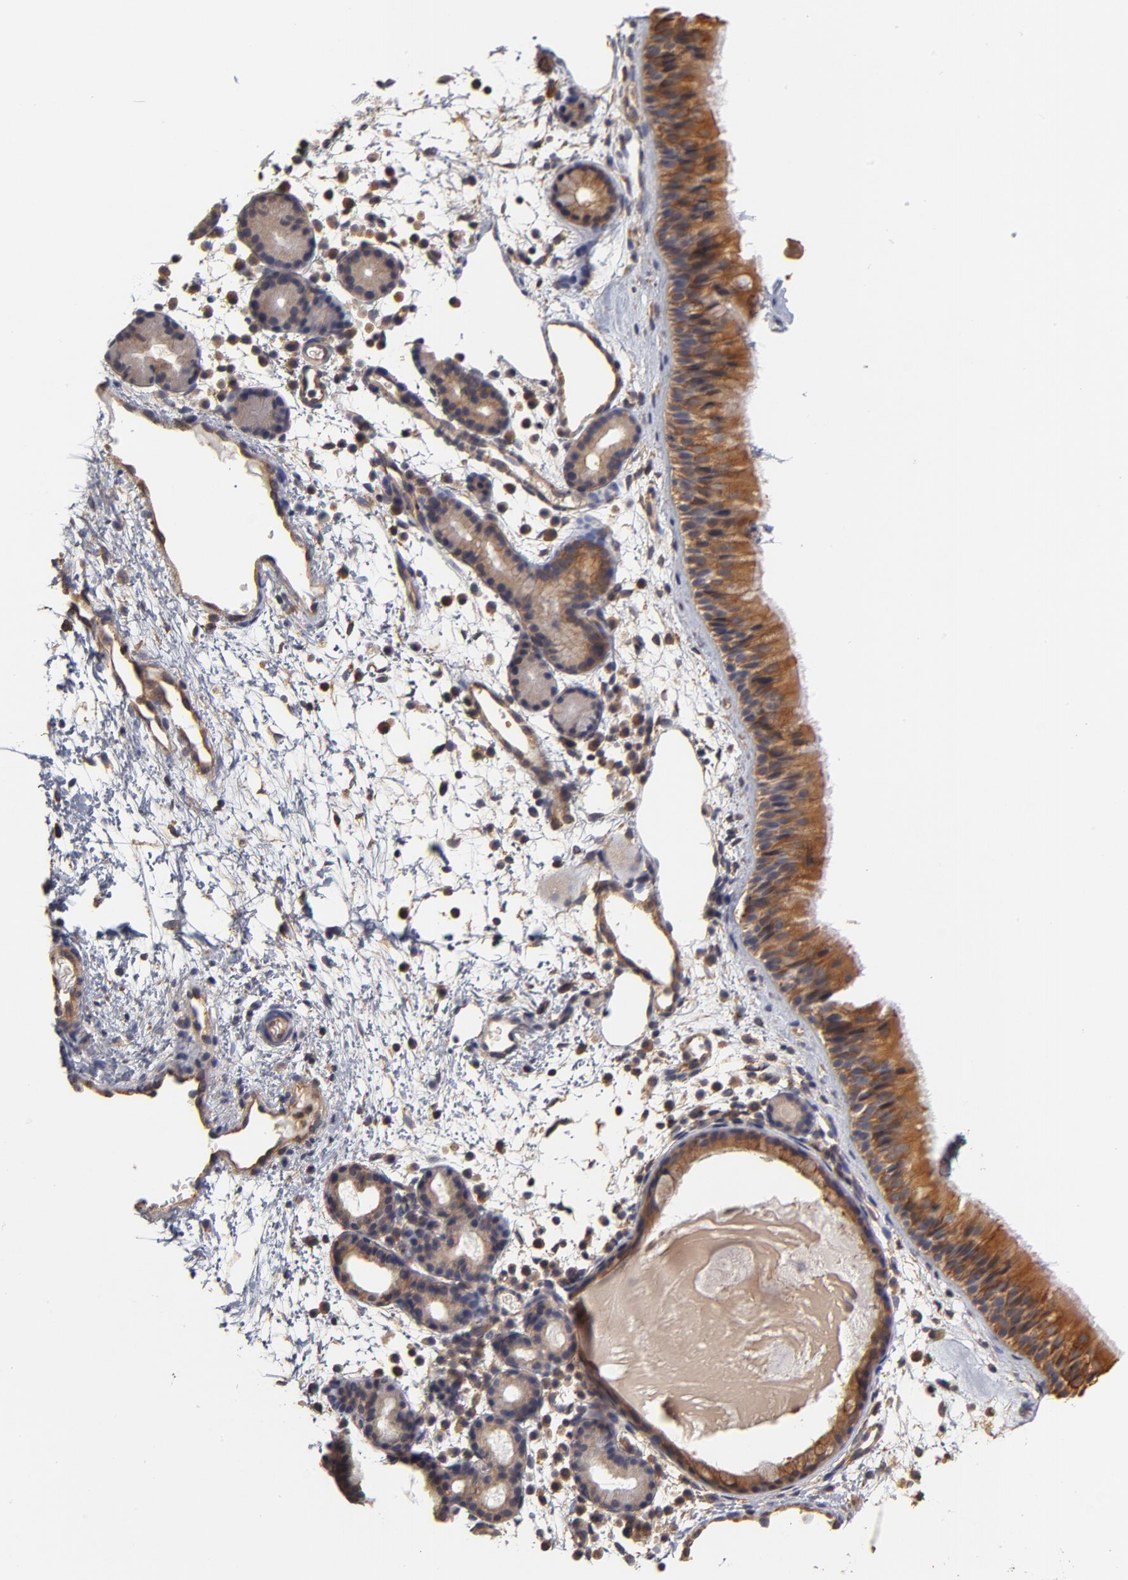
{"staining": {"intensity": "strong", "quantity": ">75%", "location": "cytoplasmic/membranous"}, "tissue": "nasopharynx", "cell_type": "Respiratory epithelial cells", "image_type": "normal", "snomed": [{"axis": "morphology", "description": "Normal tissue, NOS"}, {"axis": "morphology", "description": "Inflammation, NOS"}, {"axis": "morphology", "description": "Malignant melanoma, Metastatic site"}, {"axis": "topography", "description": "Nasopharynx"}], "caption": "A brown stain labels strong cytoplasmic/membranous expression of a protein in respiratory epithelial cells of normal human nasopharynx. The staining is performed using DAB (3,3'-diaminobenzidine) brown chromogen to label protein expression. The nuclei are counter-stained blue using hematoxylin.", "gene": "FCMR", "patient": {"sex": "female", "age": 55}}